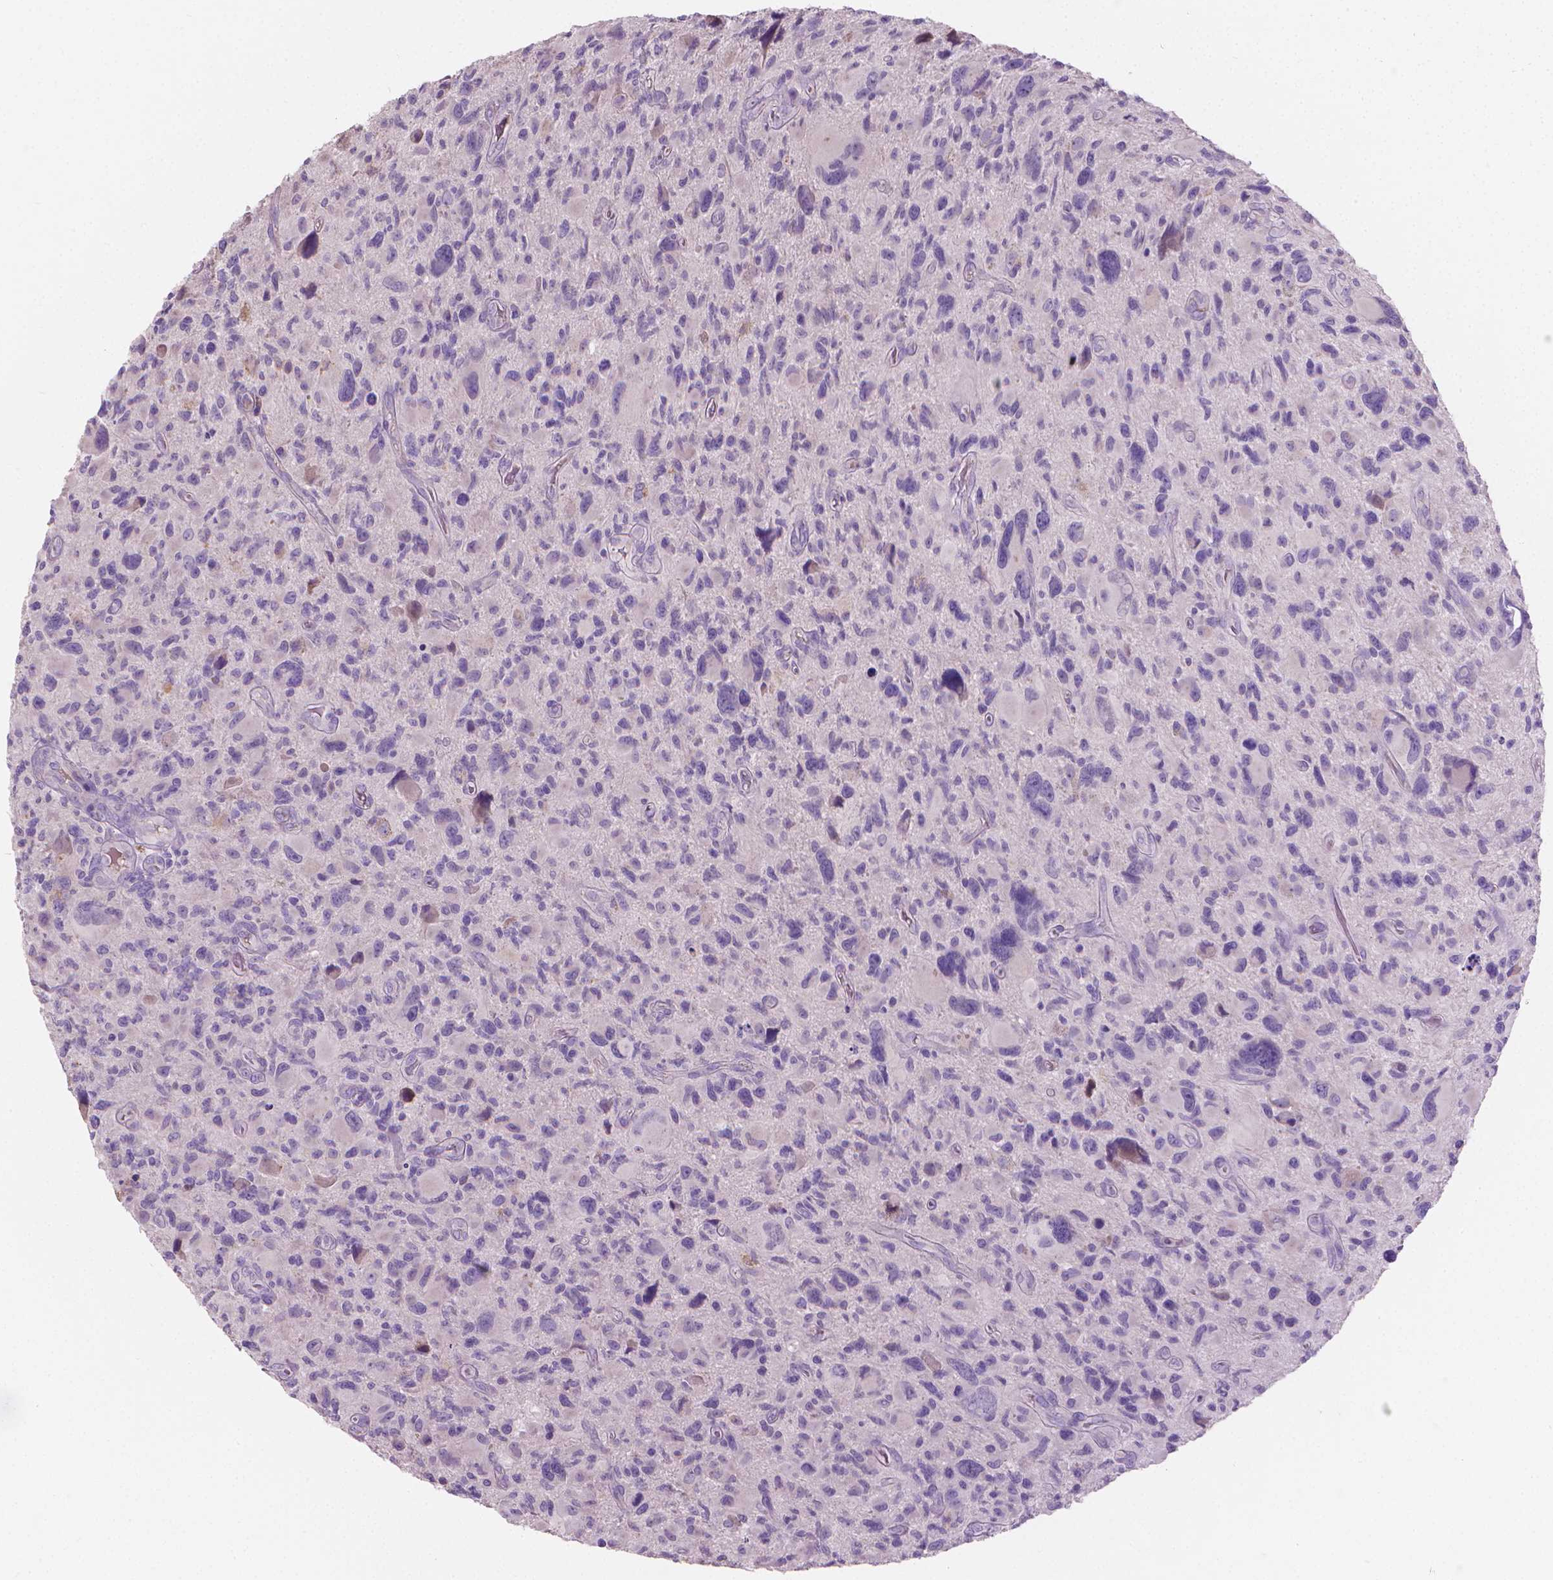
{"staining": {"intensity": "negative", "quantity": "none", "location": "none"}, "tissue": "glioma", "cell_type": "Tumor cells", "image_type": "cancer", "snomed": [{"axis": "morphology", "description": "Glioma, malignant, NOS"}, {"axis": "morphology", "description": "Glioma, malignant, High grade"}, {"axis": "topography", "description": "Brain"}], "caption": "Immunohistochemistry photomicrograph of neoplastic tissue: human glioma stained with DAB demonstrates no significant protein staining in tumor cells.", "gene": "CABCOCO1", "patient": {"sex": "female", "age": 71}}